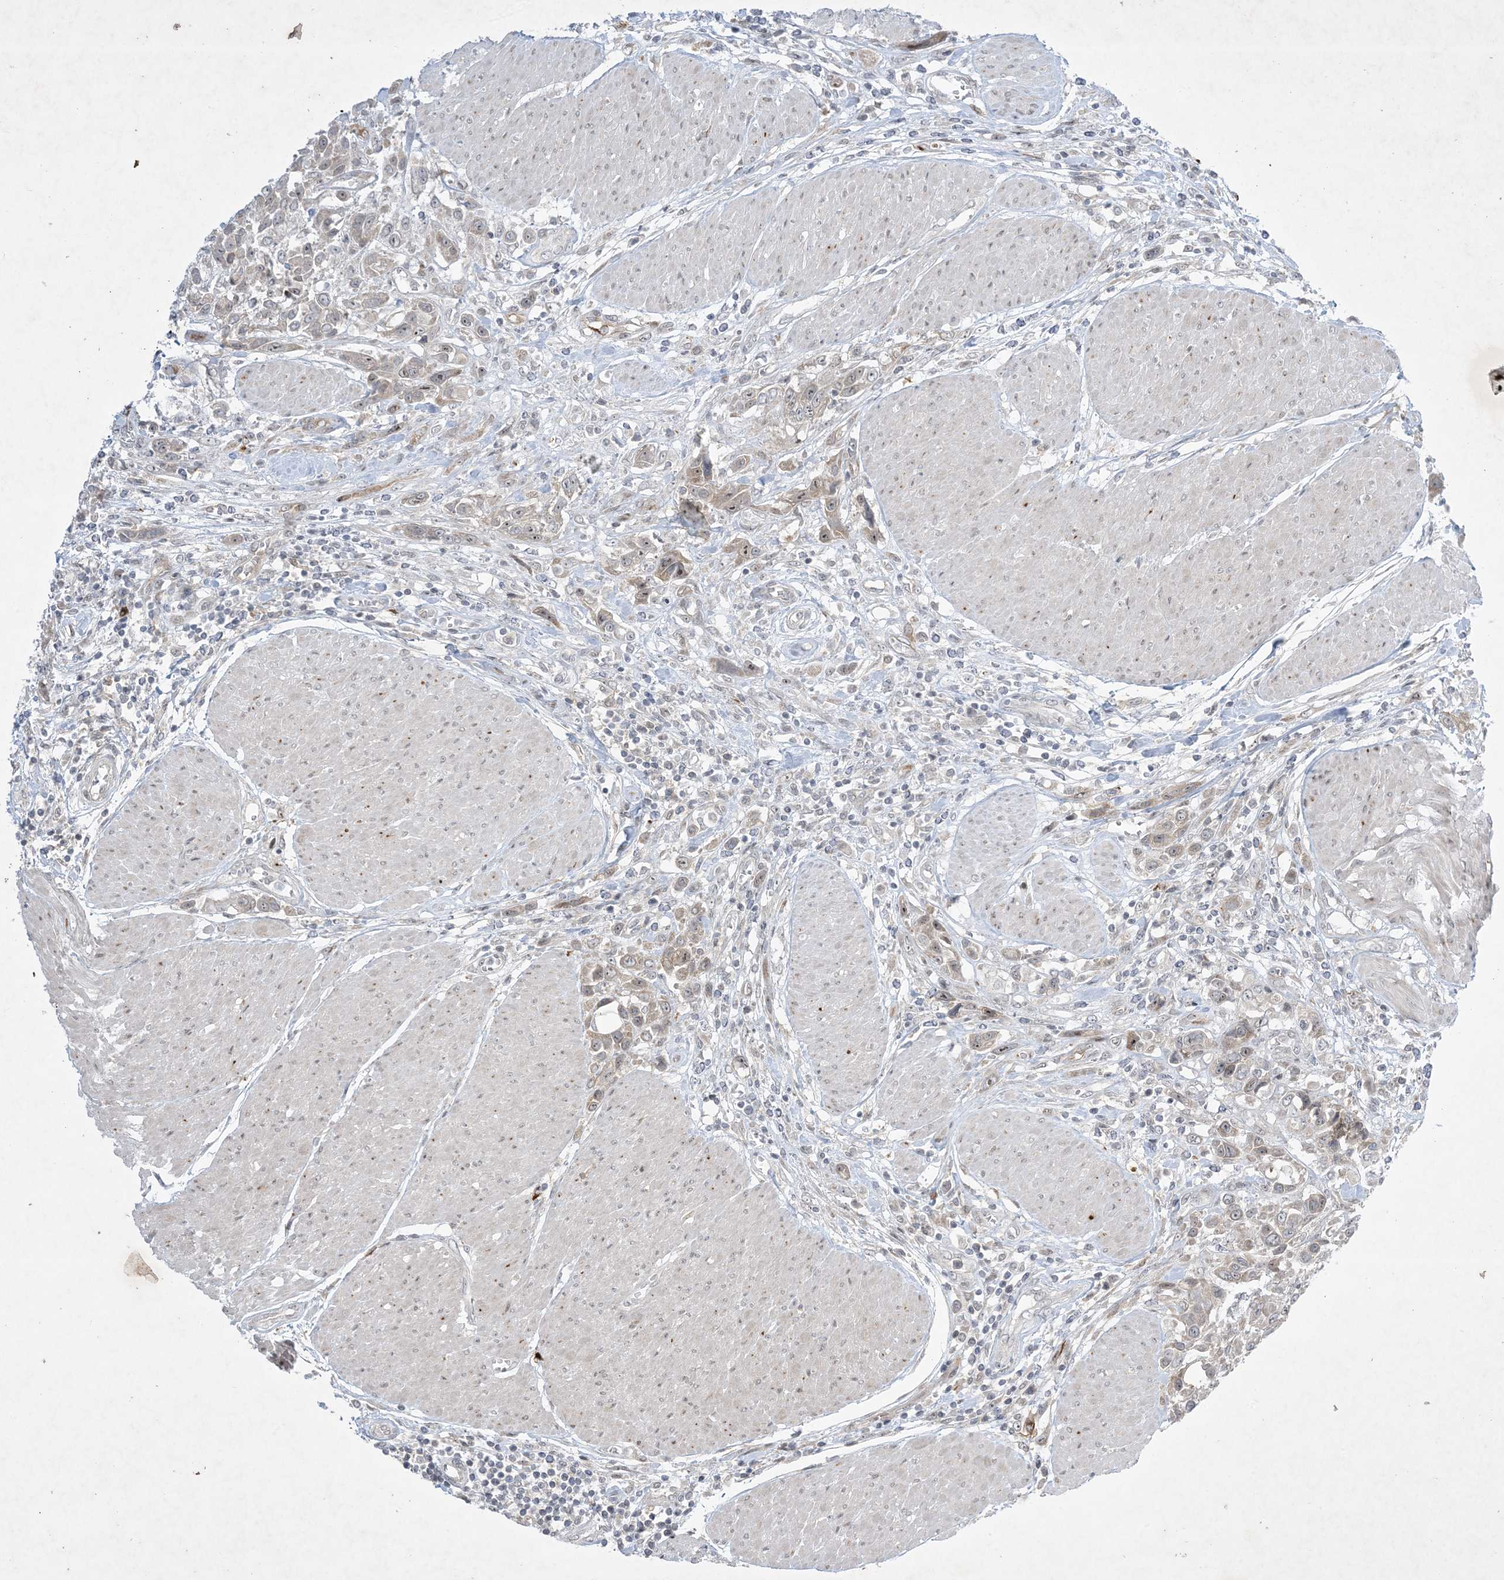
{"staining": {"intensity": "weak", "quantity": "25%-75%", "location": "nuclear"}, "tissue": "urothelial cancer", "cell_type": "Tumor cells", "image_type": "cancer", "snomed": [{"axis": "morphology", "description": "Urothelial carcinoma, High grade"}, {"axis": "topography", "description": "Urinary bladder"}], "caption": "Protein positivity by immunohistochemistry shows weak nuclear positivity in about 25%-75% of tumor cells in high-grade urothelial carcinoma.", "gene": "SOGA3", "patient": {"sex": "male", "age": 50}}